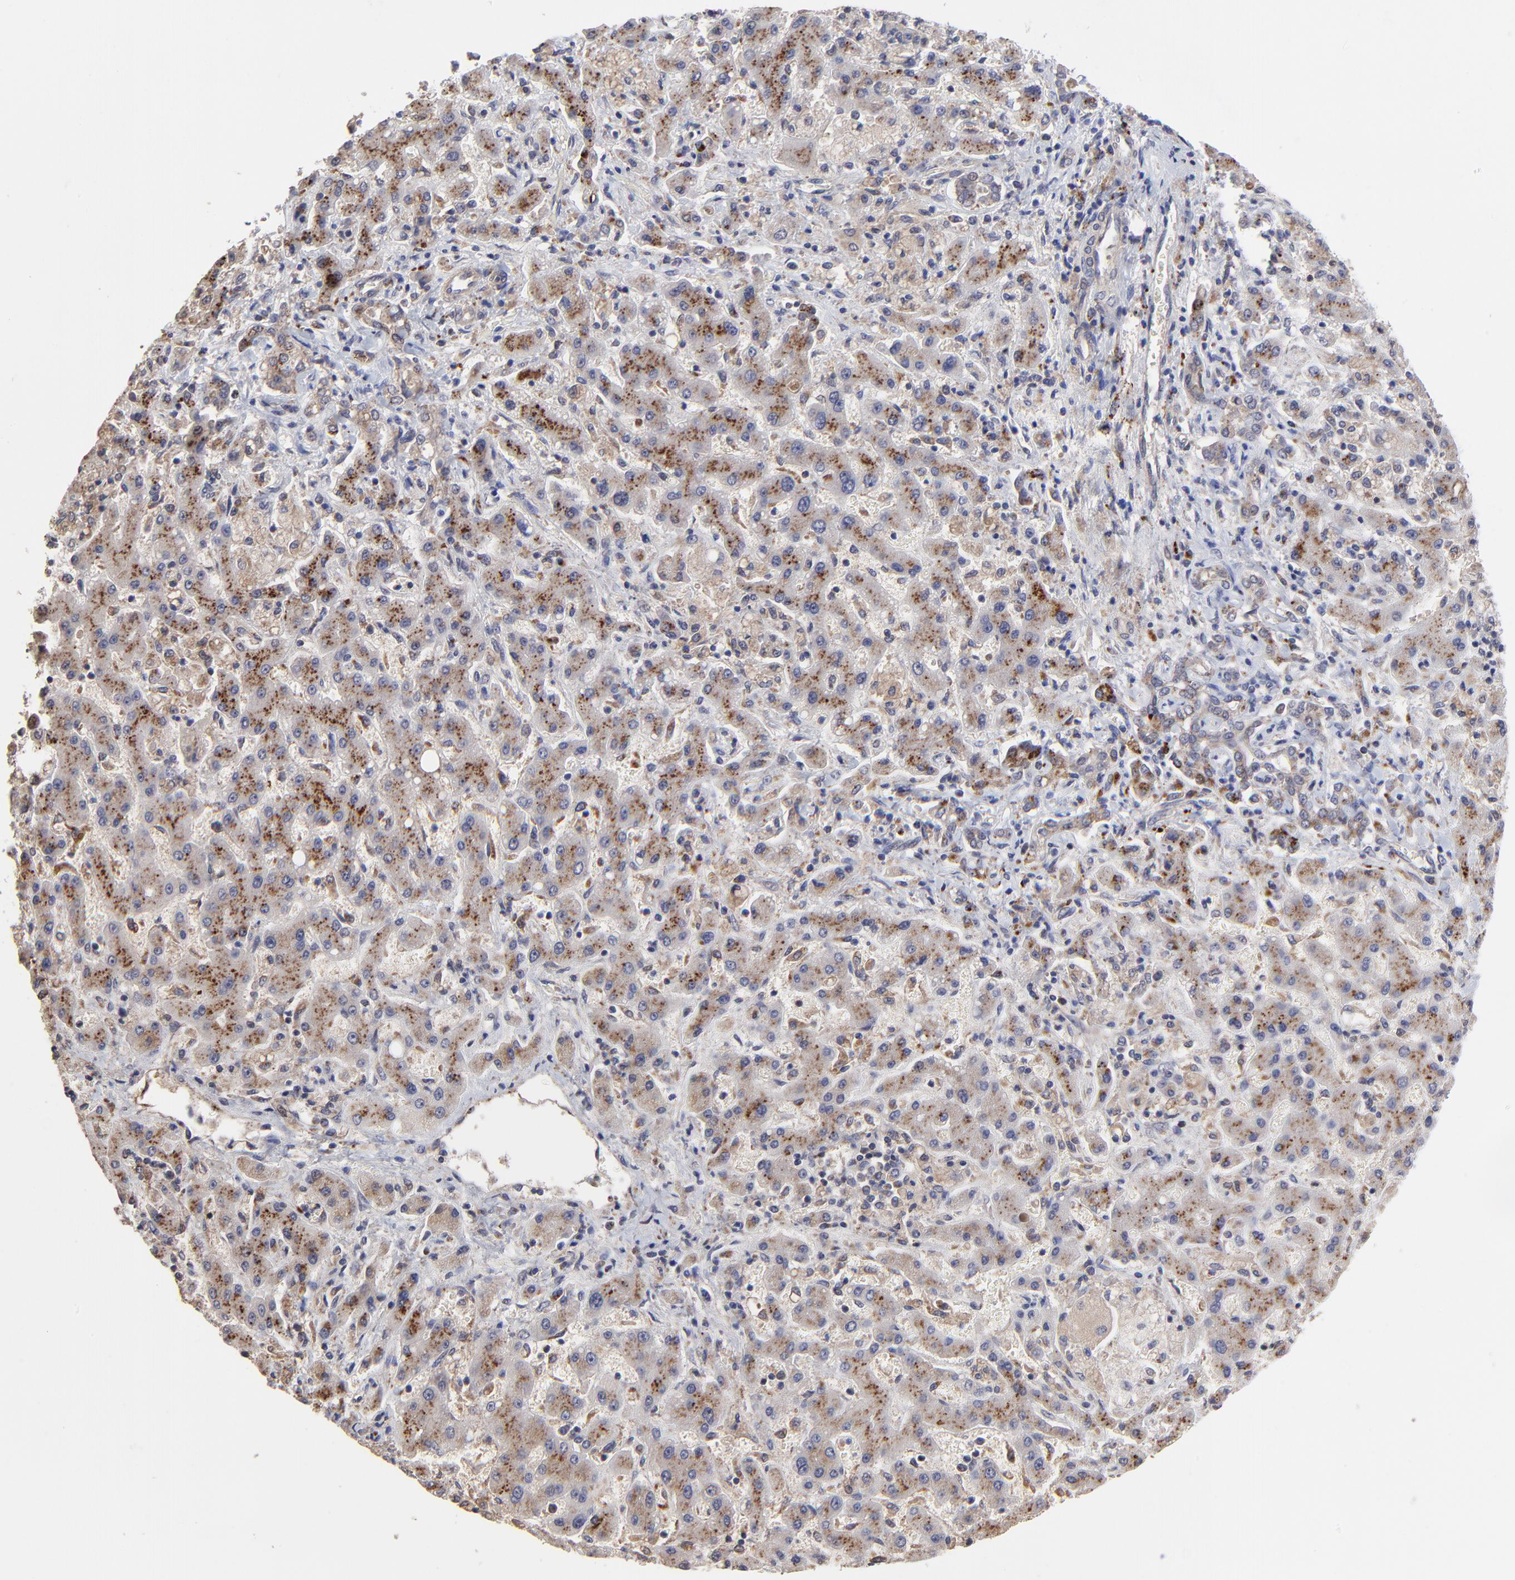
{"staining": {"intensity": "weak", "quantity": "25%-75%", "location": "cytoplasmic/membranous"}, "tissue": "liver cancer", "cell_type": "Tumor cells", "image_type": "cancer", "snomed": [{"axis": "morphology", "description": "Cholangiocarcinoma"}, {"axis": "topography", "description": "Liver"}], "caption": "Immunohistochemistry (IHC) of human liver cancer (cholangiocarcinoma) demonstrates low levels of weak cytoplasmic/membranous staining in approximately 25%-75% of tumor cells.", "gene": "PDE4B", "patient": {"sex": "male", "age": 50}}